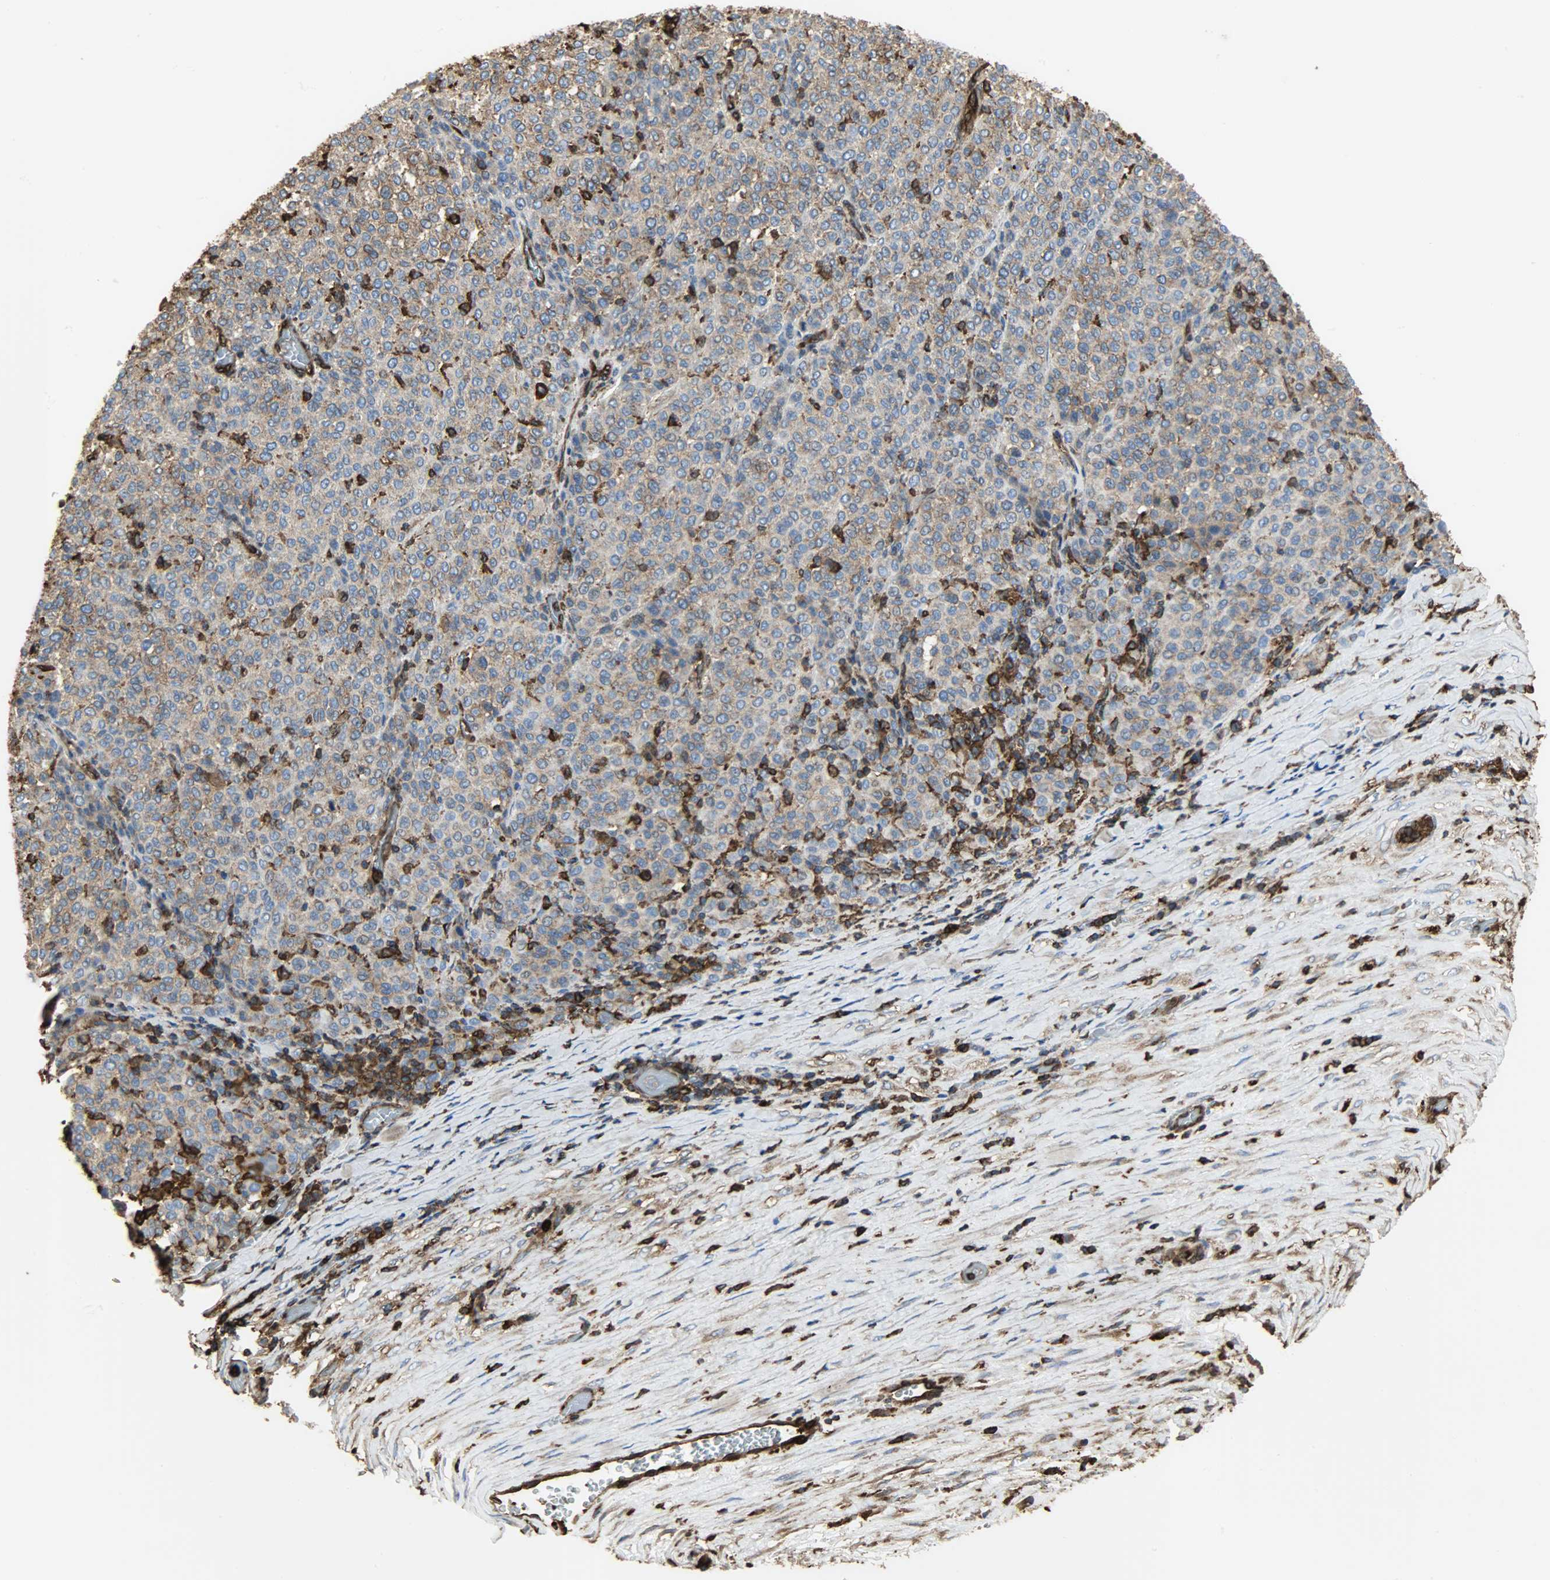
{"staining": {"intensity": "moderate", "quantity": ">75%", "location": "cytoplasmic/membranous"}, "tissue": "melanoma", "cell_type": "Tumor cells", "image_type": "cancer", "snomed": [{"axis": "morphology", "description": "Malignant melanoma, Metastatic site"}, {"axis": "topography", "description": "Pancreas"}], "caption": "Melanoma tissue shows moderate cytoplasmic/membranous expression in approximately >75% of tumor cells, visualized by immunohistochemistry.", "gene": "VASP", "patient": {"sex": "female", "age": 30}}